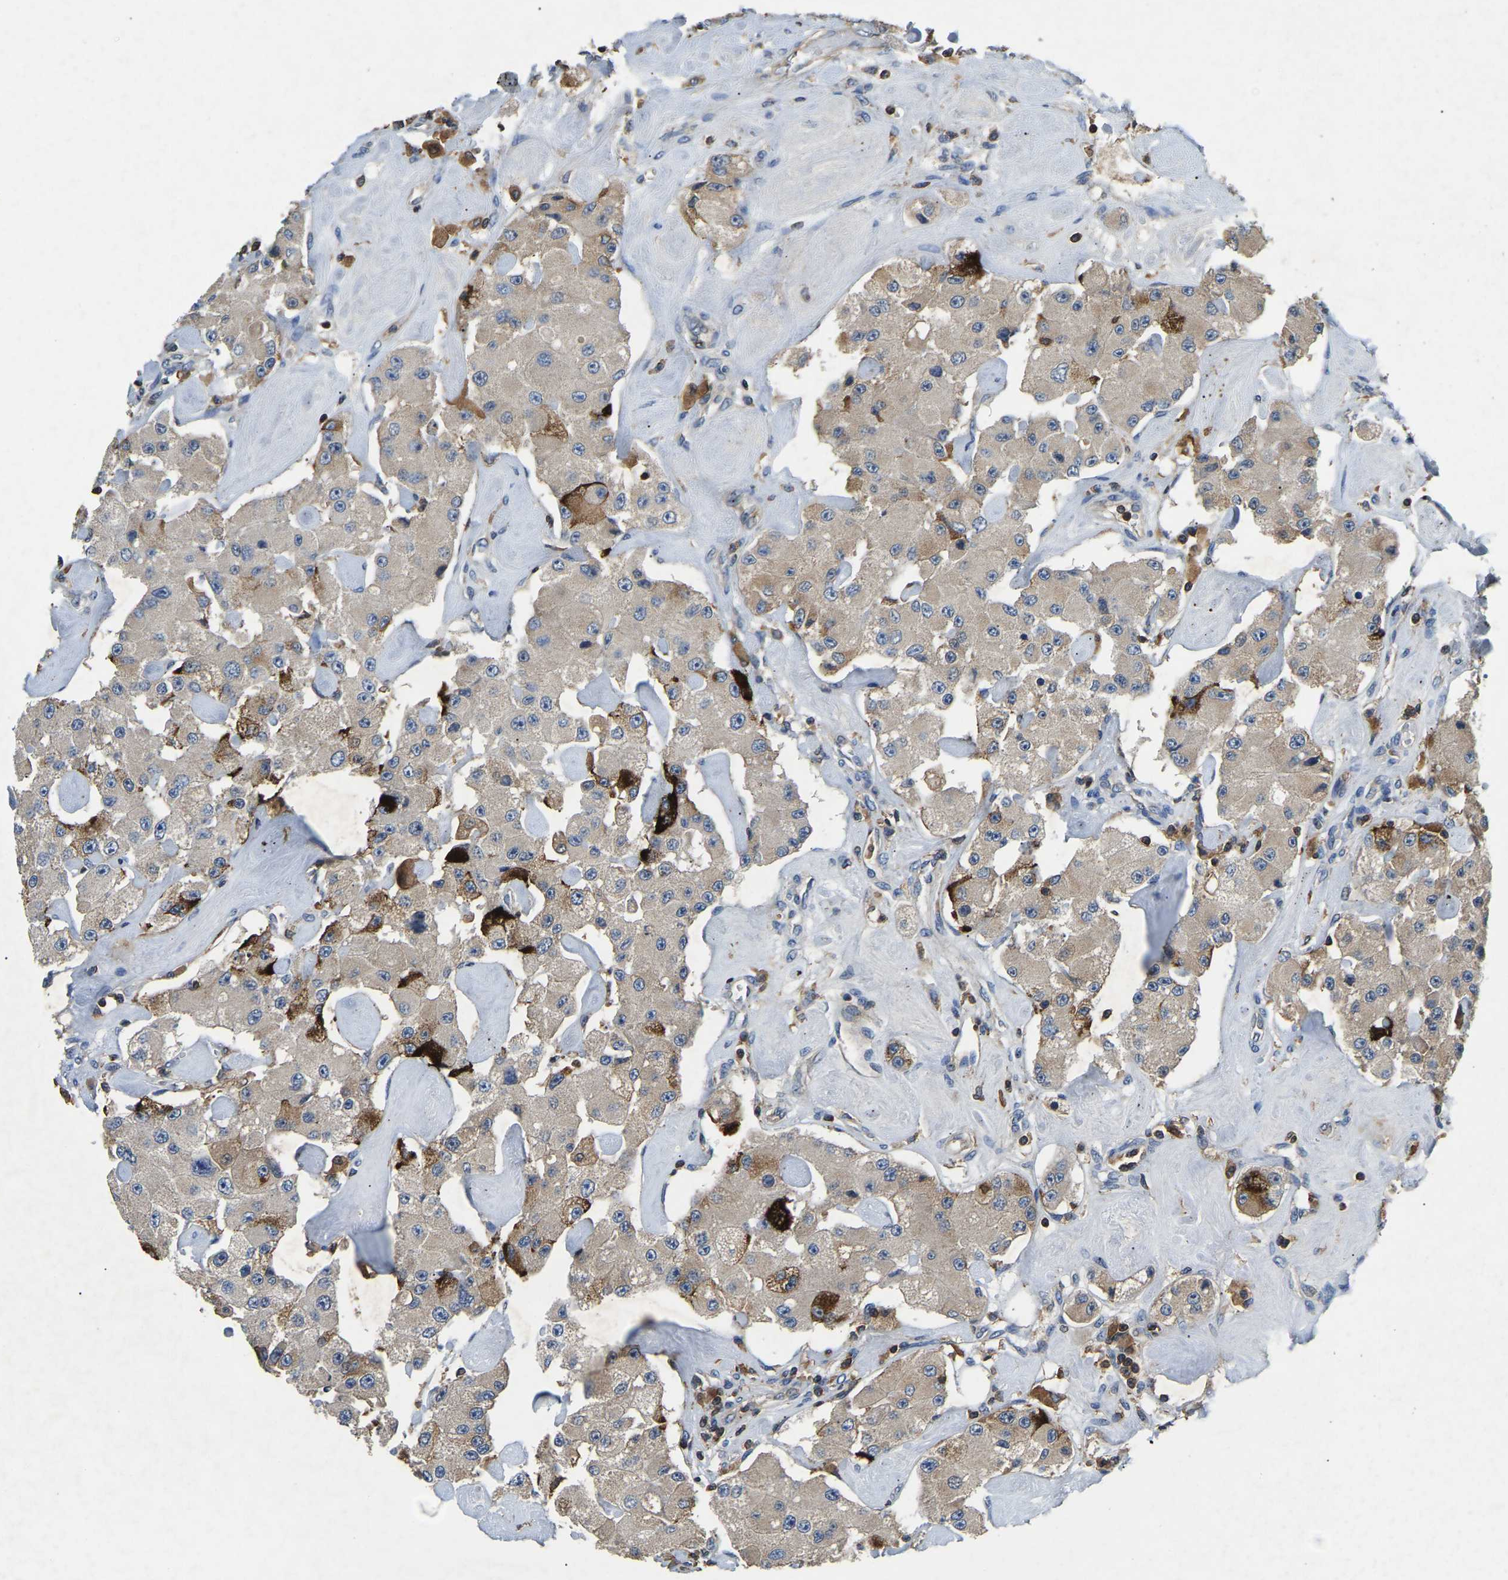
{"staining": {"intensity": "strong", "quantity": "<25%", "location": "cytoplasmic/membranous"}, "tissue": "carcinoid", "cell_type": "Tumor cells", "image_type": "cancer", "snomed": [{"axis": "morphology", "description": "Carcinoid, malignant, NOS"}, {"axis": "topography", "description": "Pancreas"}], "caption": "An immunohistochemistry (IHC) image of tumor tissue is shown. Protein staining in brown labels strong cytoplasmic/membranous positivity in carcinoid (malignant) within tumor cells.", "gene": "SMPD2", "patient": {"sex": "male", "age": 41}}